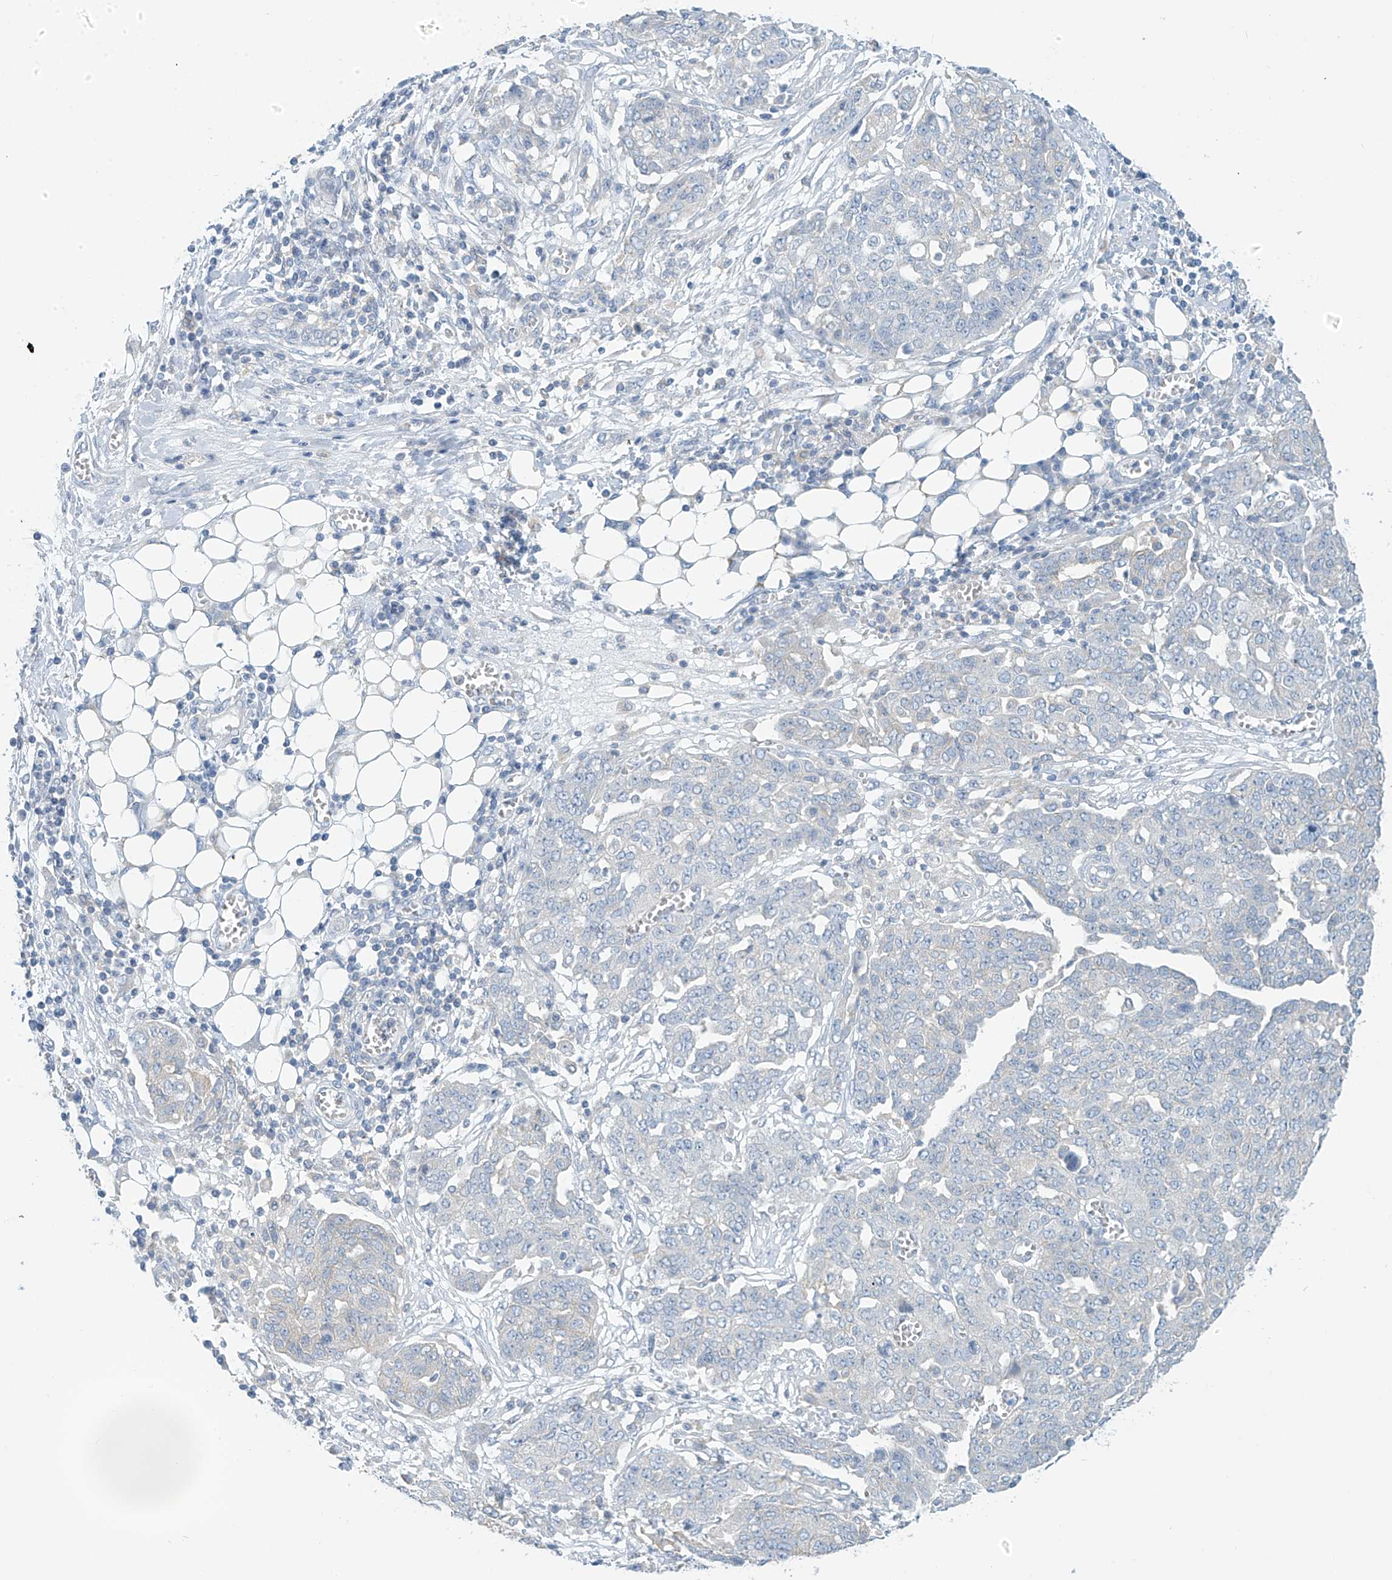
{"staining": {"intensity": "negative", "quantity": "none", "location": "none"}, "tissue": "ovarian cancer", "cell_type": "Tumor cells", "image_type": "cancer", "snomed": [{"axis": "morphology", "description": "Cystadenocarcinoma, serous, NOS"}, {"axis": "topography", "description": "Soft tissue"}, {"axis": "topography", "description": "Ovary"}], "caption": "Image shows no protein staining in tumor cells of ovarian cancer tissue.", "gene": "SLC6A12", "patient": {"sex": "female", "age": 57}}